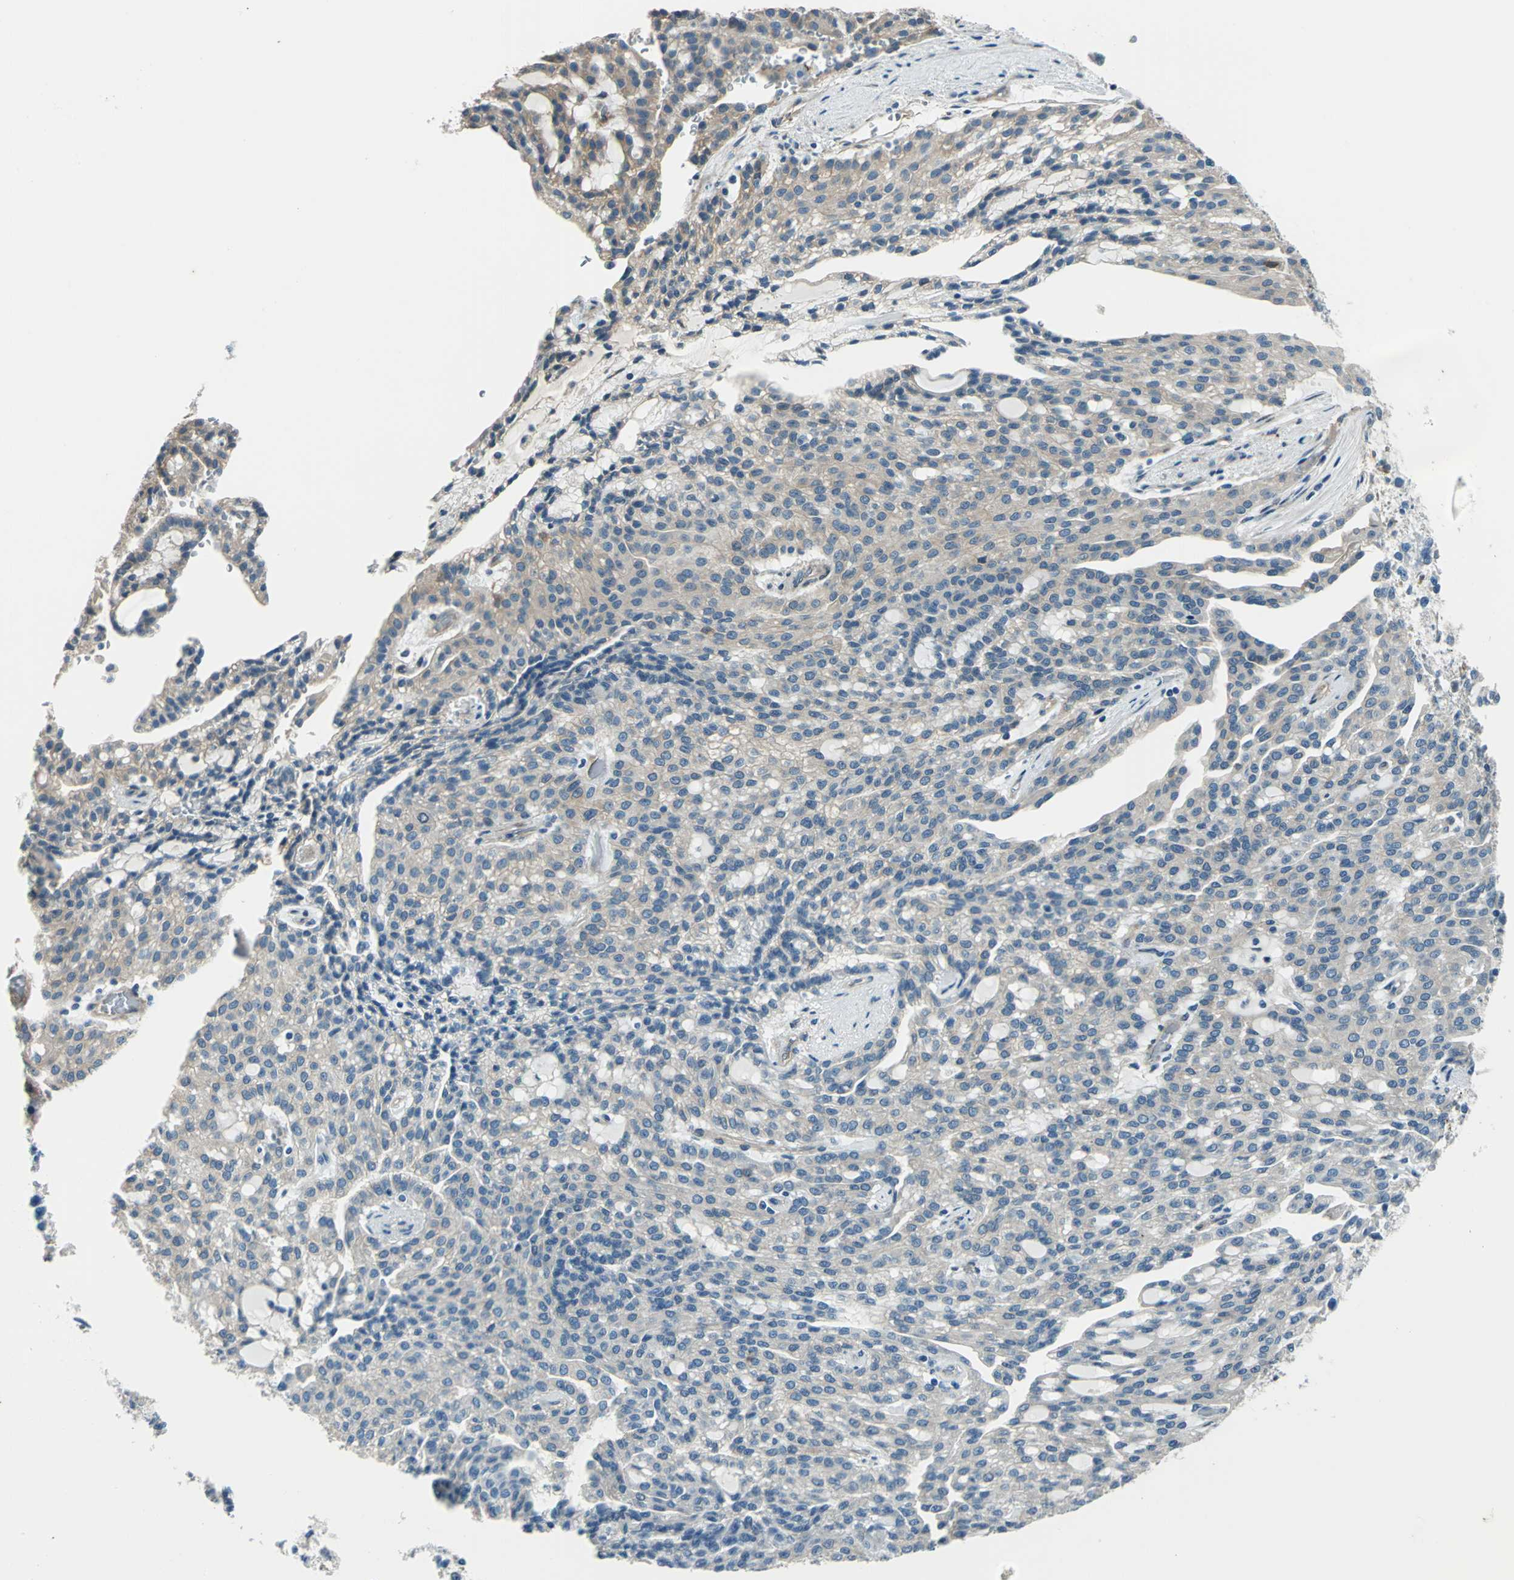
{"staining": {"intensity": "weak", "quantity": "<25%", "location": "cytoplasmic/membranous"}, "tissue": "renal cancer", "cell_type": "Tumor cells", "image_type": "cancer", "snomed": [{"axis": "morphology", "description": "Adenocarcinoma, NOS"}, {"axis": "topography", "description": "Kidney"}], "caption": "IHC micrograph of neoplastic tissue: renal adenocarcinoma stained with DAB exhibits no significant protein positivity in tumor cells. (DAB immunohistochemistry (IHC) visualized using brightfield microscopy, high magnification).", "gene": "CDC42EP1", "patient": {"sex": "male", "age": 63}}